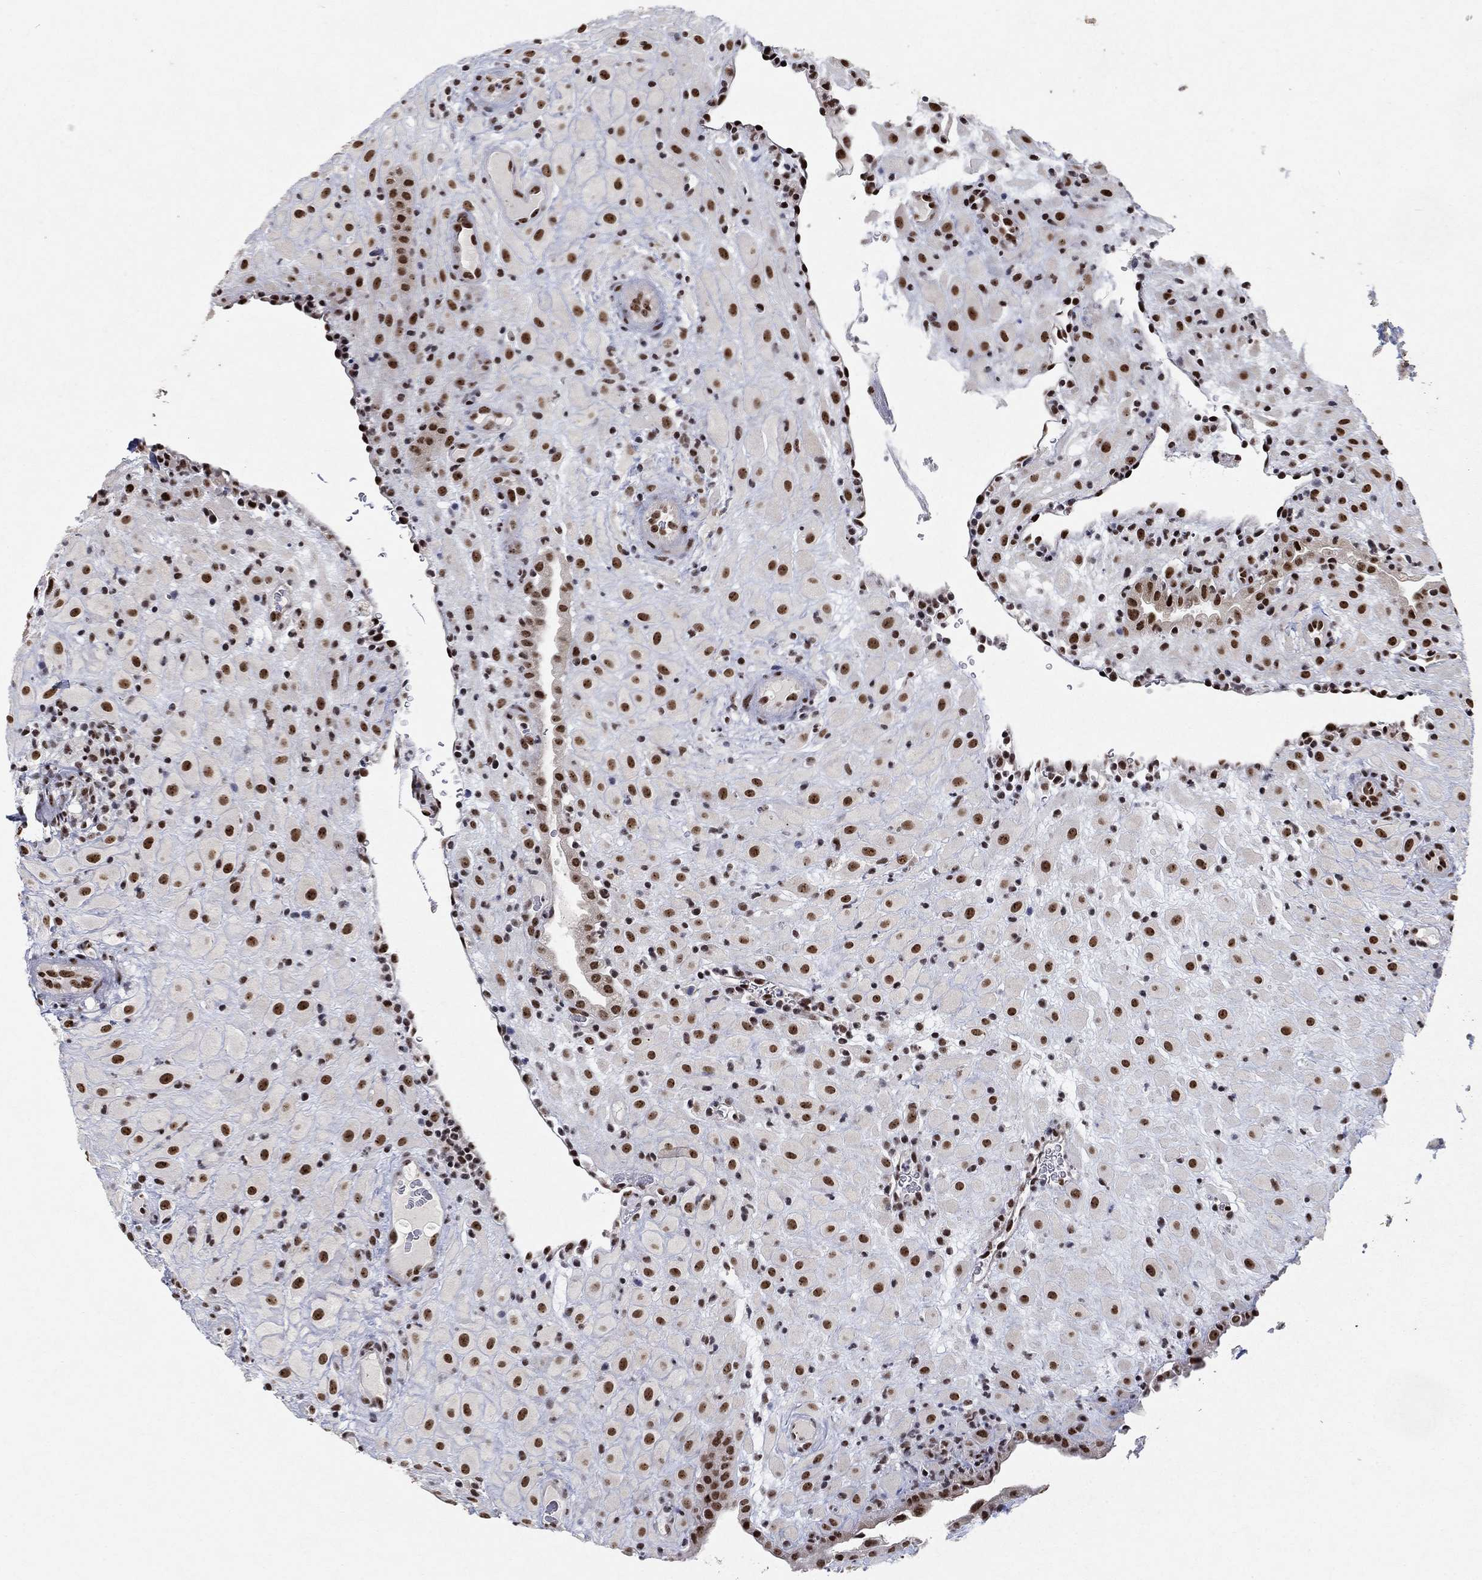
{"staining": {"intensity": "strong", "quantity": ">75%", "location": "nuclear"}, "tissue": "placenta", "cell_type": "Decidual cells", "image_type": "normal", "snomed": [{"axis": "morphology", "description": "Normal tissue, NOS"}, {"axis": "topography", "description": "Placenta"}], "caption": "Brown immunohistochemical staining in unremarkable placenta reveals strong nuclear positivity in about >75% of decidual cells. Nuclei are stained in blue.", "gene": "DDX27", "patient": {"sex": "female", "age": 19}}